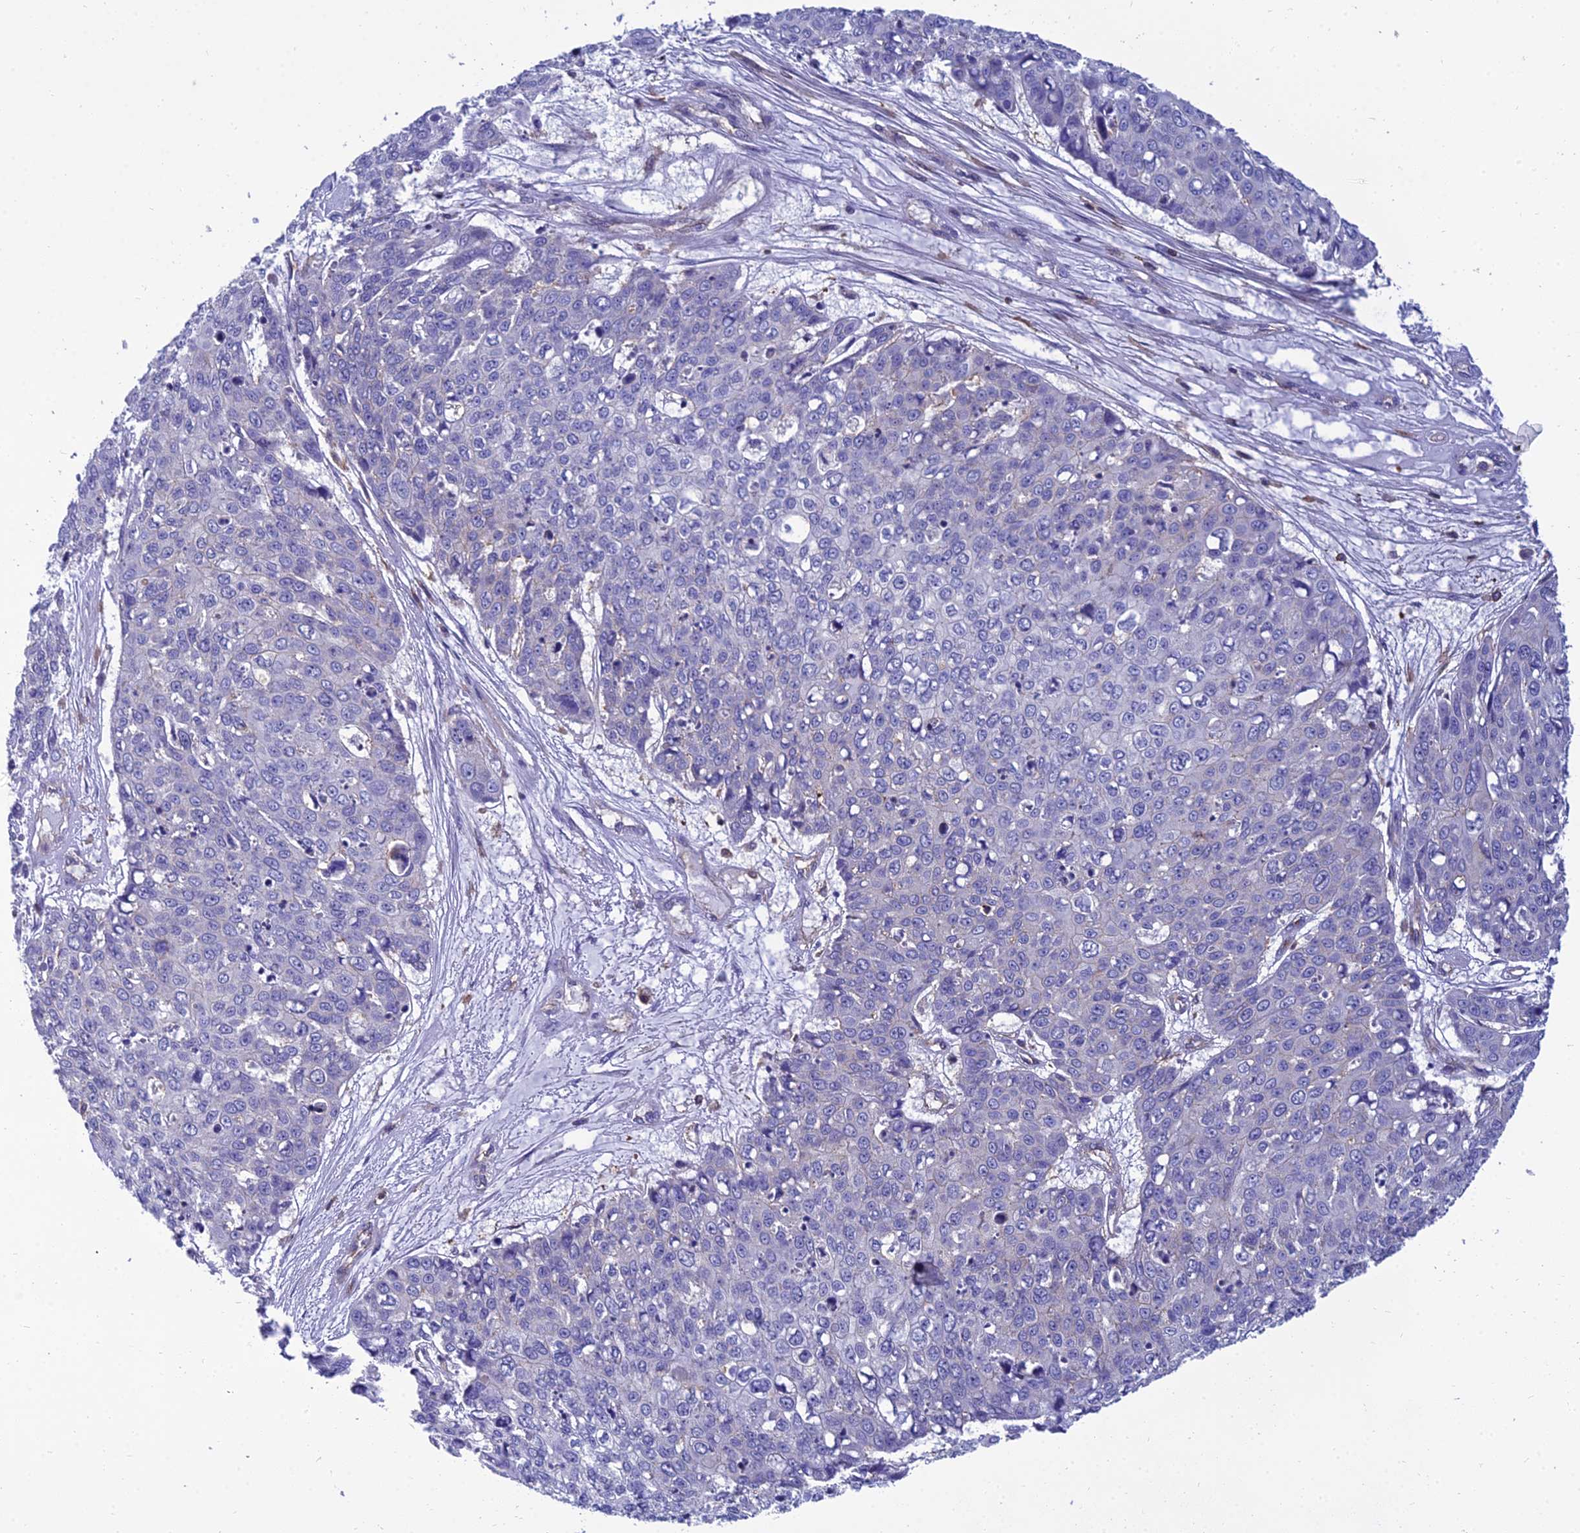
{"staining": {"intensity": "negative", "quantity": "none", "location": "none"}, "tissue": "skin cancer", "cell_type": "Tumor cells", "image_type": "cancer", "snomed": [{"axis": "morphology", "description": "Squamous cell carcinoma, NOS"}, {"axis": "topography", "description": "Skin"}], "caption": "Tumor cells are negative for brown protein staining in skin cancer (squamous cell carcinoma).", "gene": "PPP1R18", "patient": {"sex": "male", "age": 71}}